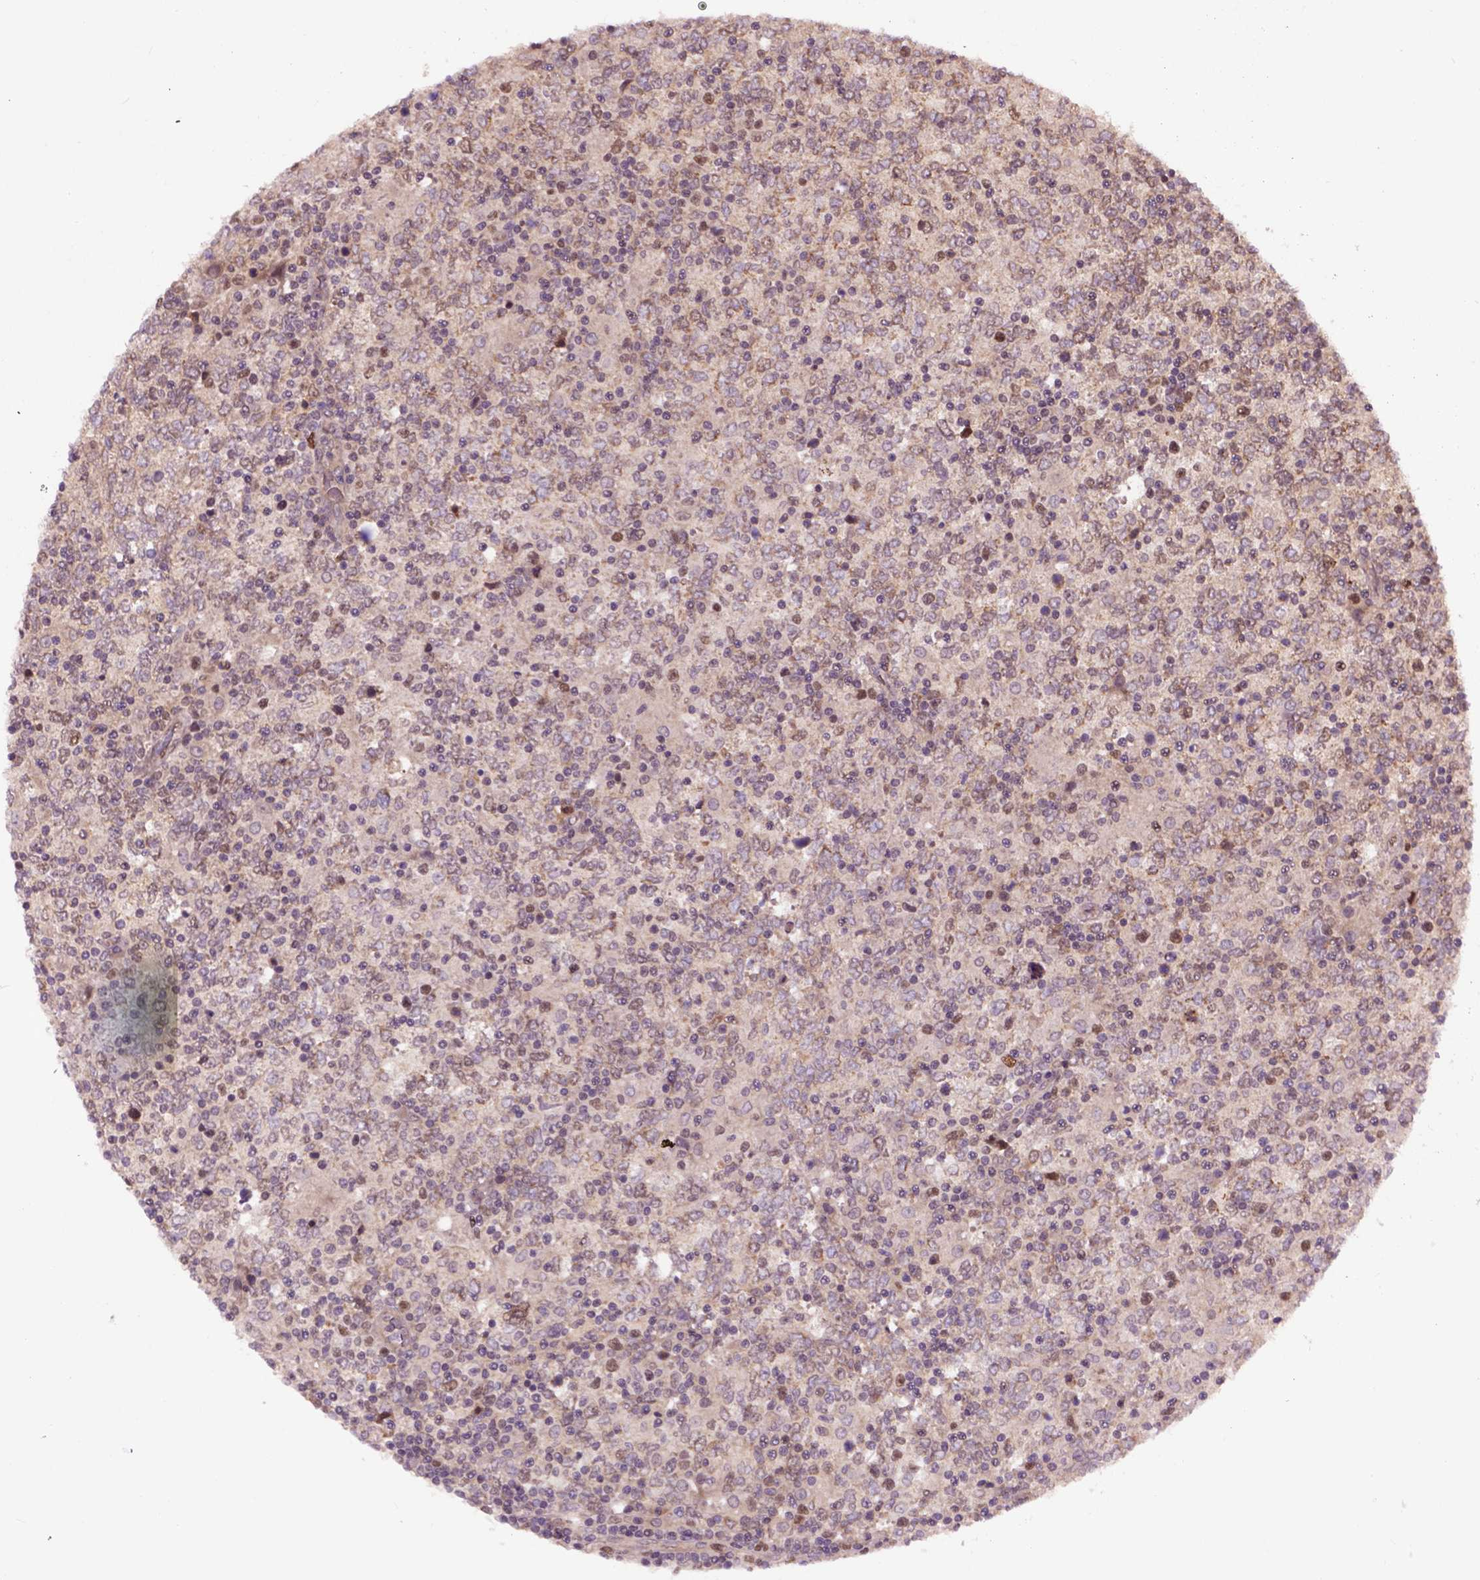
{"staining": {"intensity": "negative", "quantity": "none", "location": "none"}, "tissue": "lymphoma", "cell_type": "Tumor cells", "image_type": "cancer", "snomed": [{"axis": "morphology", "description": "Malignant lymphoma, non-Hodgkin's type, High grade"}, {"axis": "topography", "description": "Lymph node"}], "caption": "The micrograph shows no staining of tumor cells in lymphoma.", "gene": "WDR48", "patient": {"sex": "female", "age": 84}}